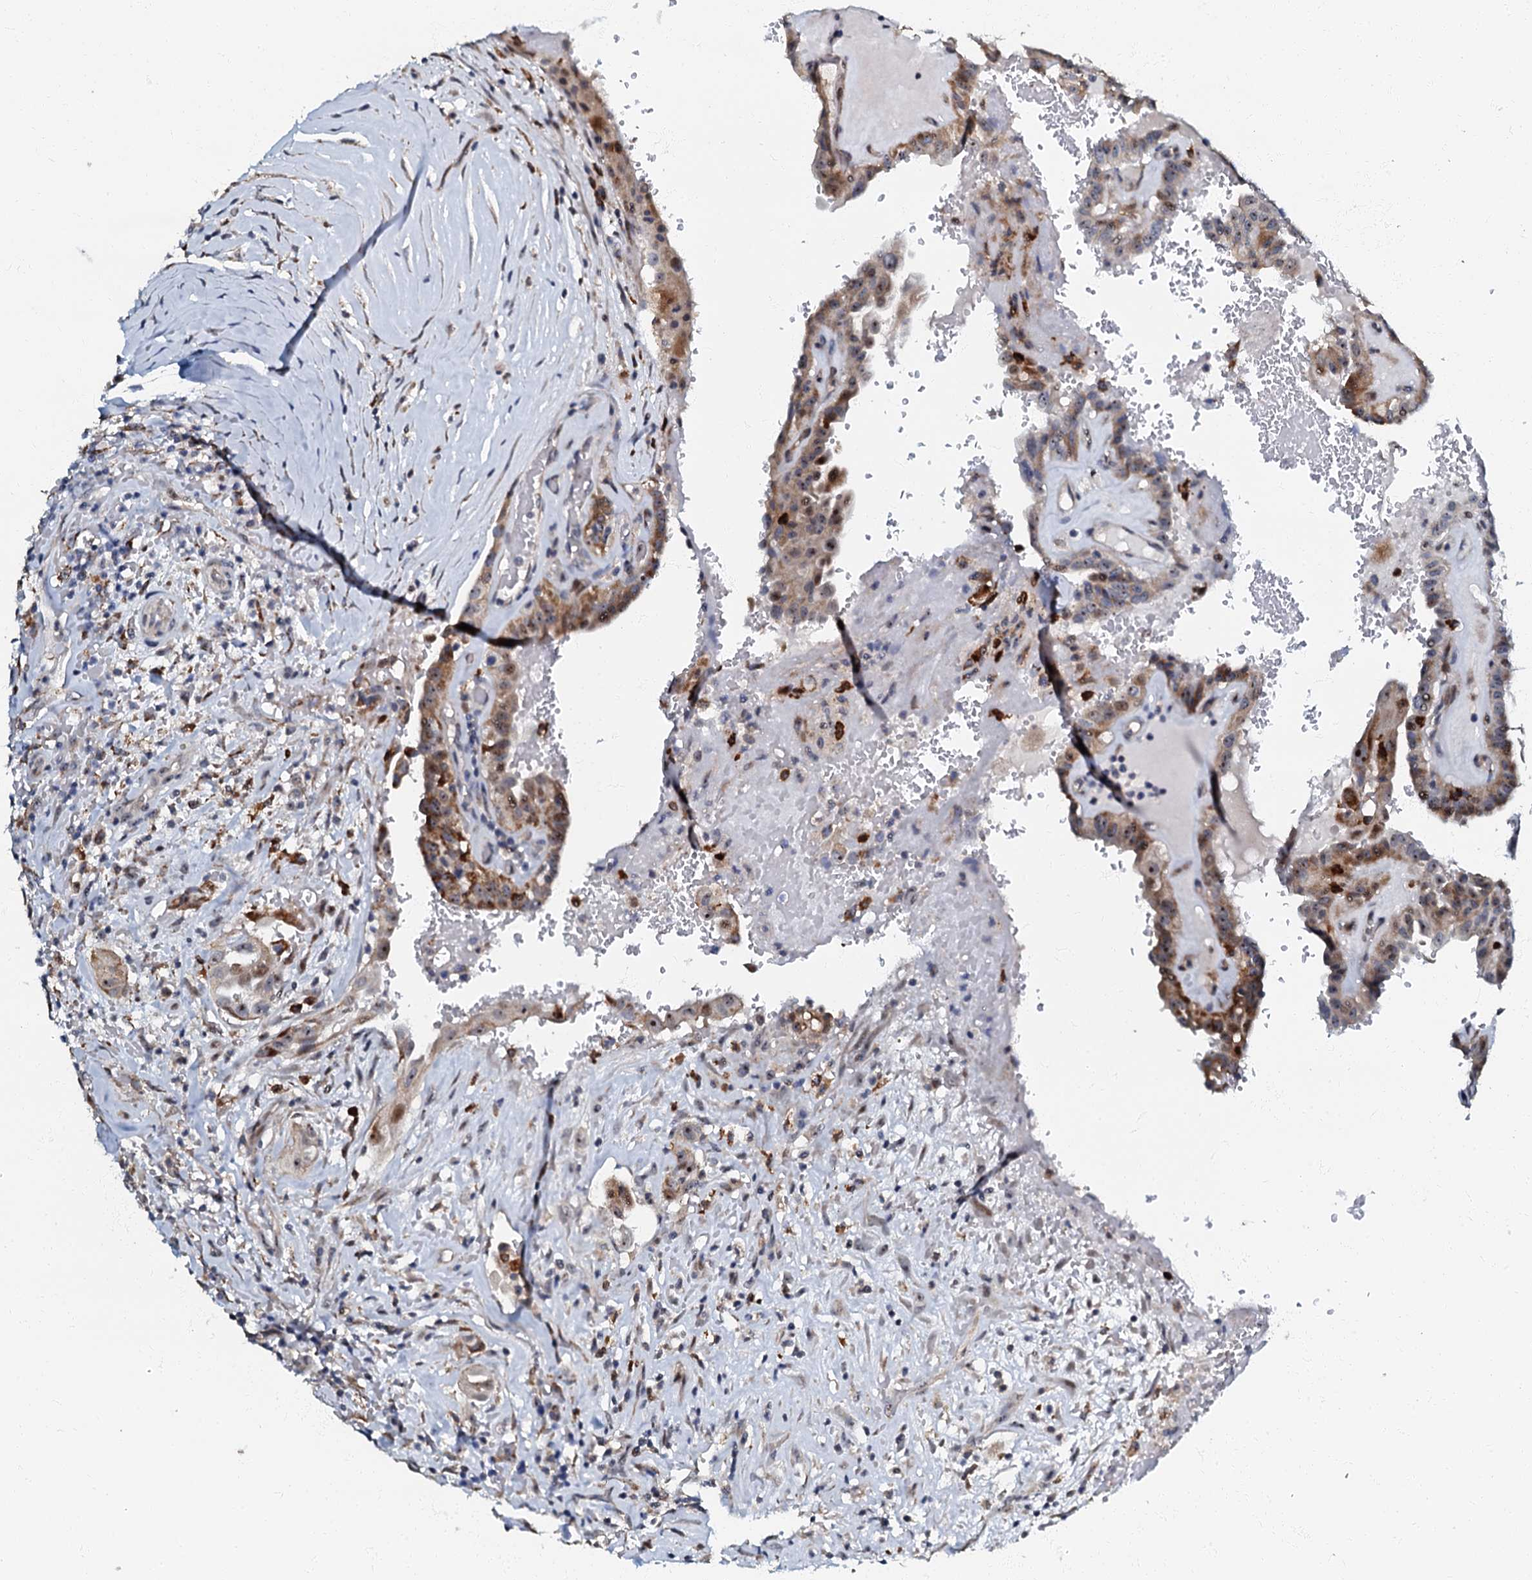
{"staining": {"intensity": "moderate", "quantity": ">75%", "location": "cytoplasmic/membranous,nuclear"}, "tissue": "thyroid cancer", "cell_type": "Tumor cells", "image_type": "cancer", "snomed": [{"axis": "morphology", "description": "Papillary adenocarcinoma, NOS"}, {"axis": "topography", "description": "Thyroid gland"}], "caption": "DAB (3,3'-diaminobenzidine) immunohistochemical staining of thyroid papillary adenocarcinoma demonstrates moderate cytoplasmic/membranous and nuclear protein staining in about >75% of tumor cells.", "gene": "OLAH", "patient": {"sex": "male", "age": 77}}